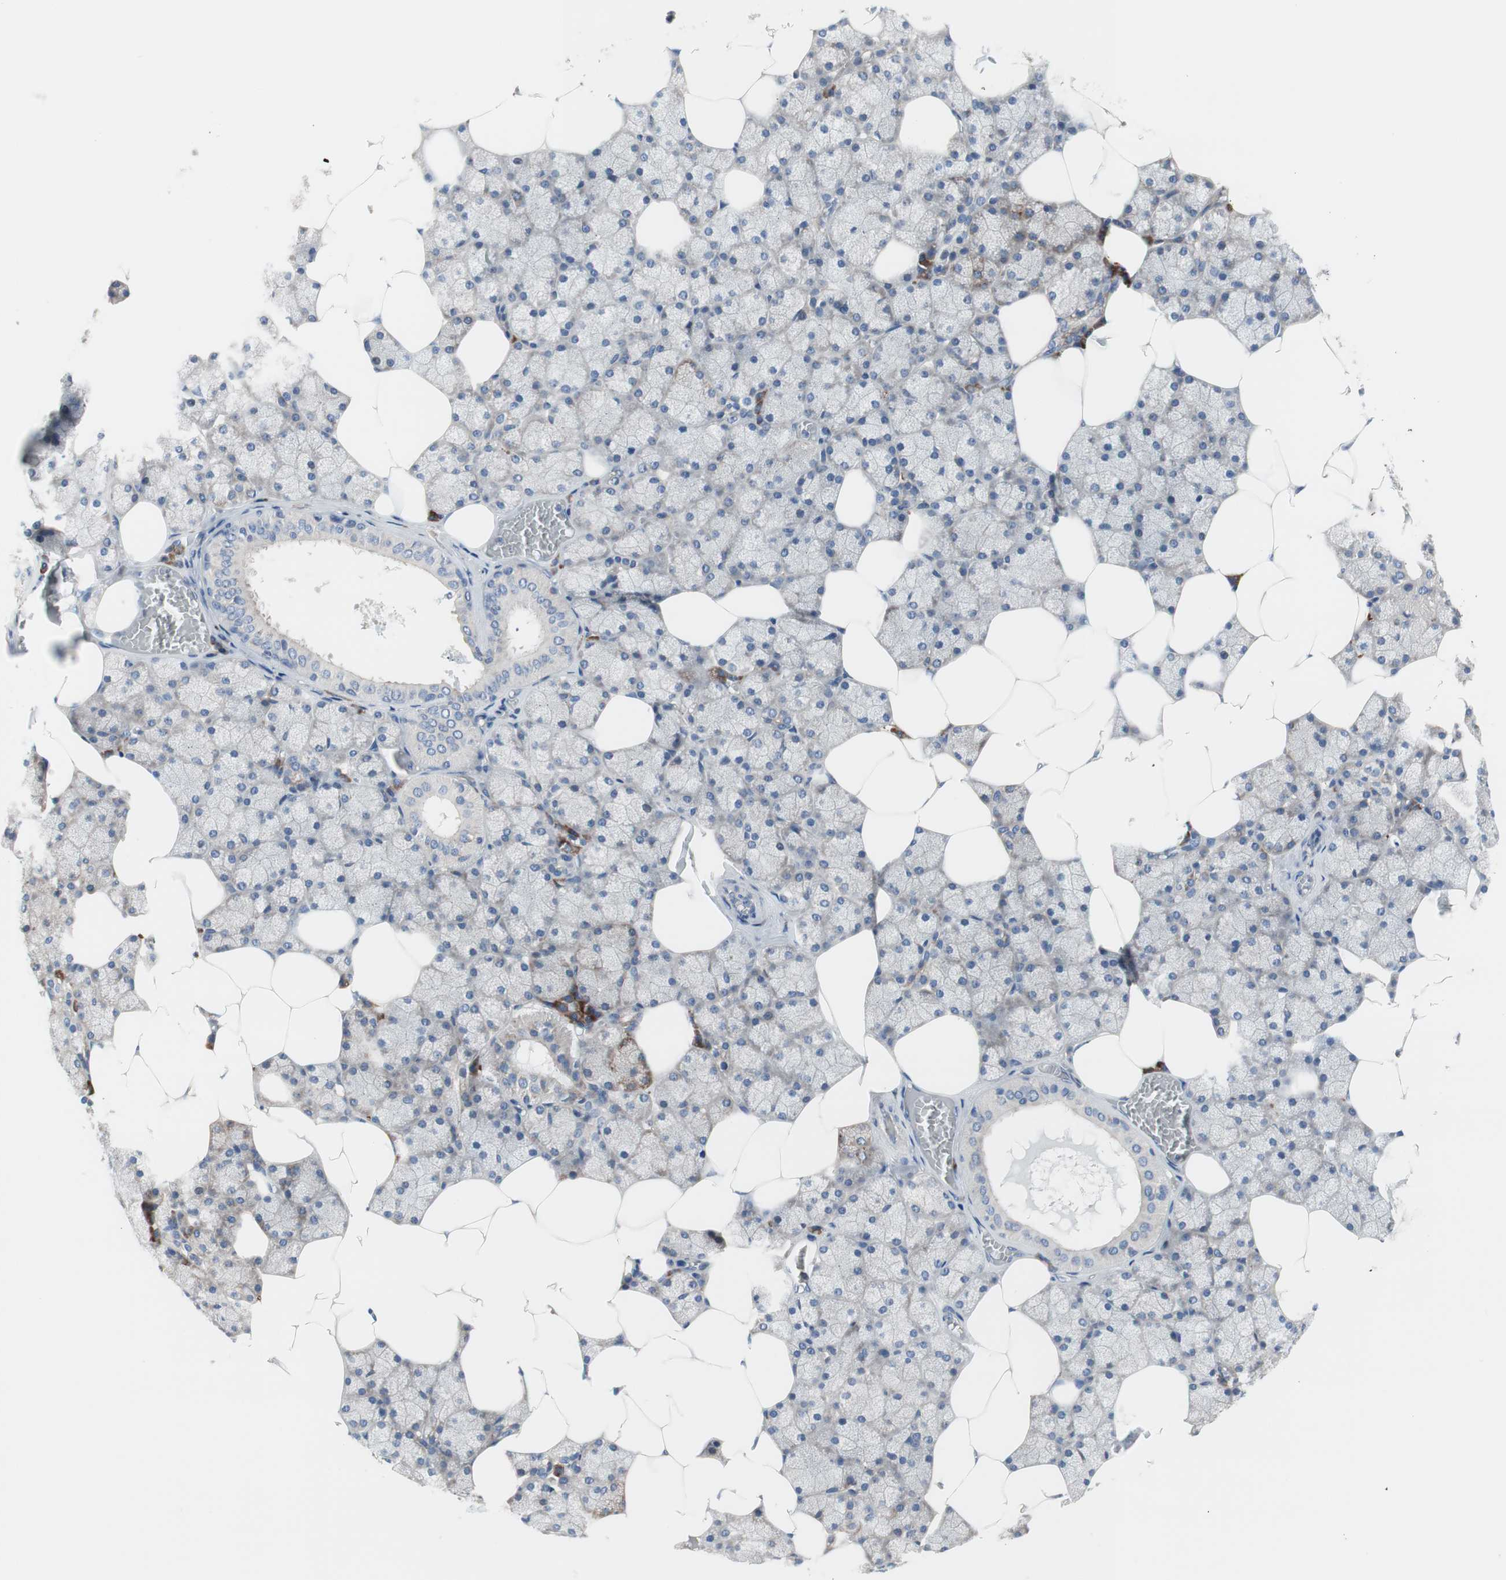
{"staining": {"intensity": "weak", "quantity": ">75%", "location": "cytoplasmic/membranous"}, "tissue": "salivary gland", "cell_type": "Glandular cells", "image_type": "normal", "snomed": [{"axis": "morphology", "description": "Normal tissue, NOS"}, {"axis": "topography", "description": "Salivary gland"}], "caption": "Protein staining exhibits weak cytoplasmic/membranous staining in approximately >75% of glandular cells in unremarkable salivary gland. (DAB IHC with brightfield microscopy, high magnification).", "gene": "KANSL1", "patient": {"sex": "male", "age": 62}}